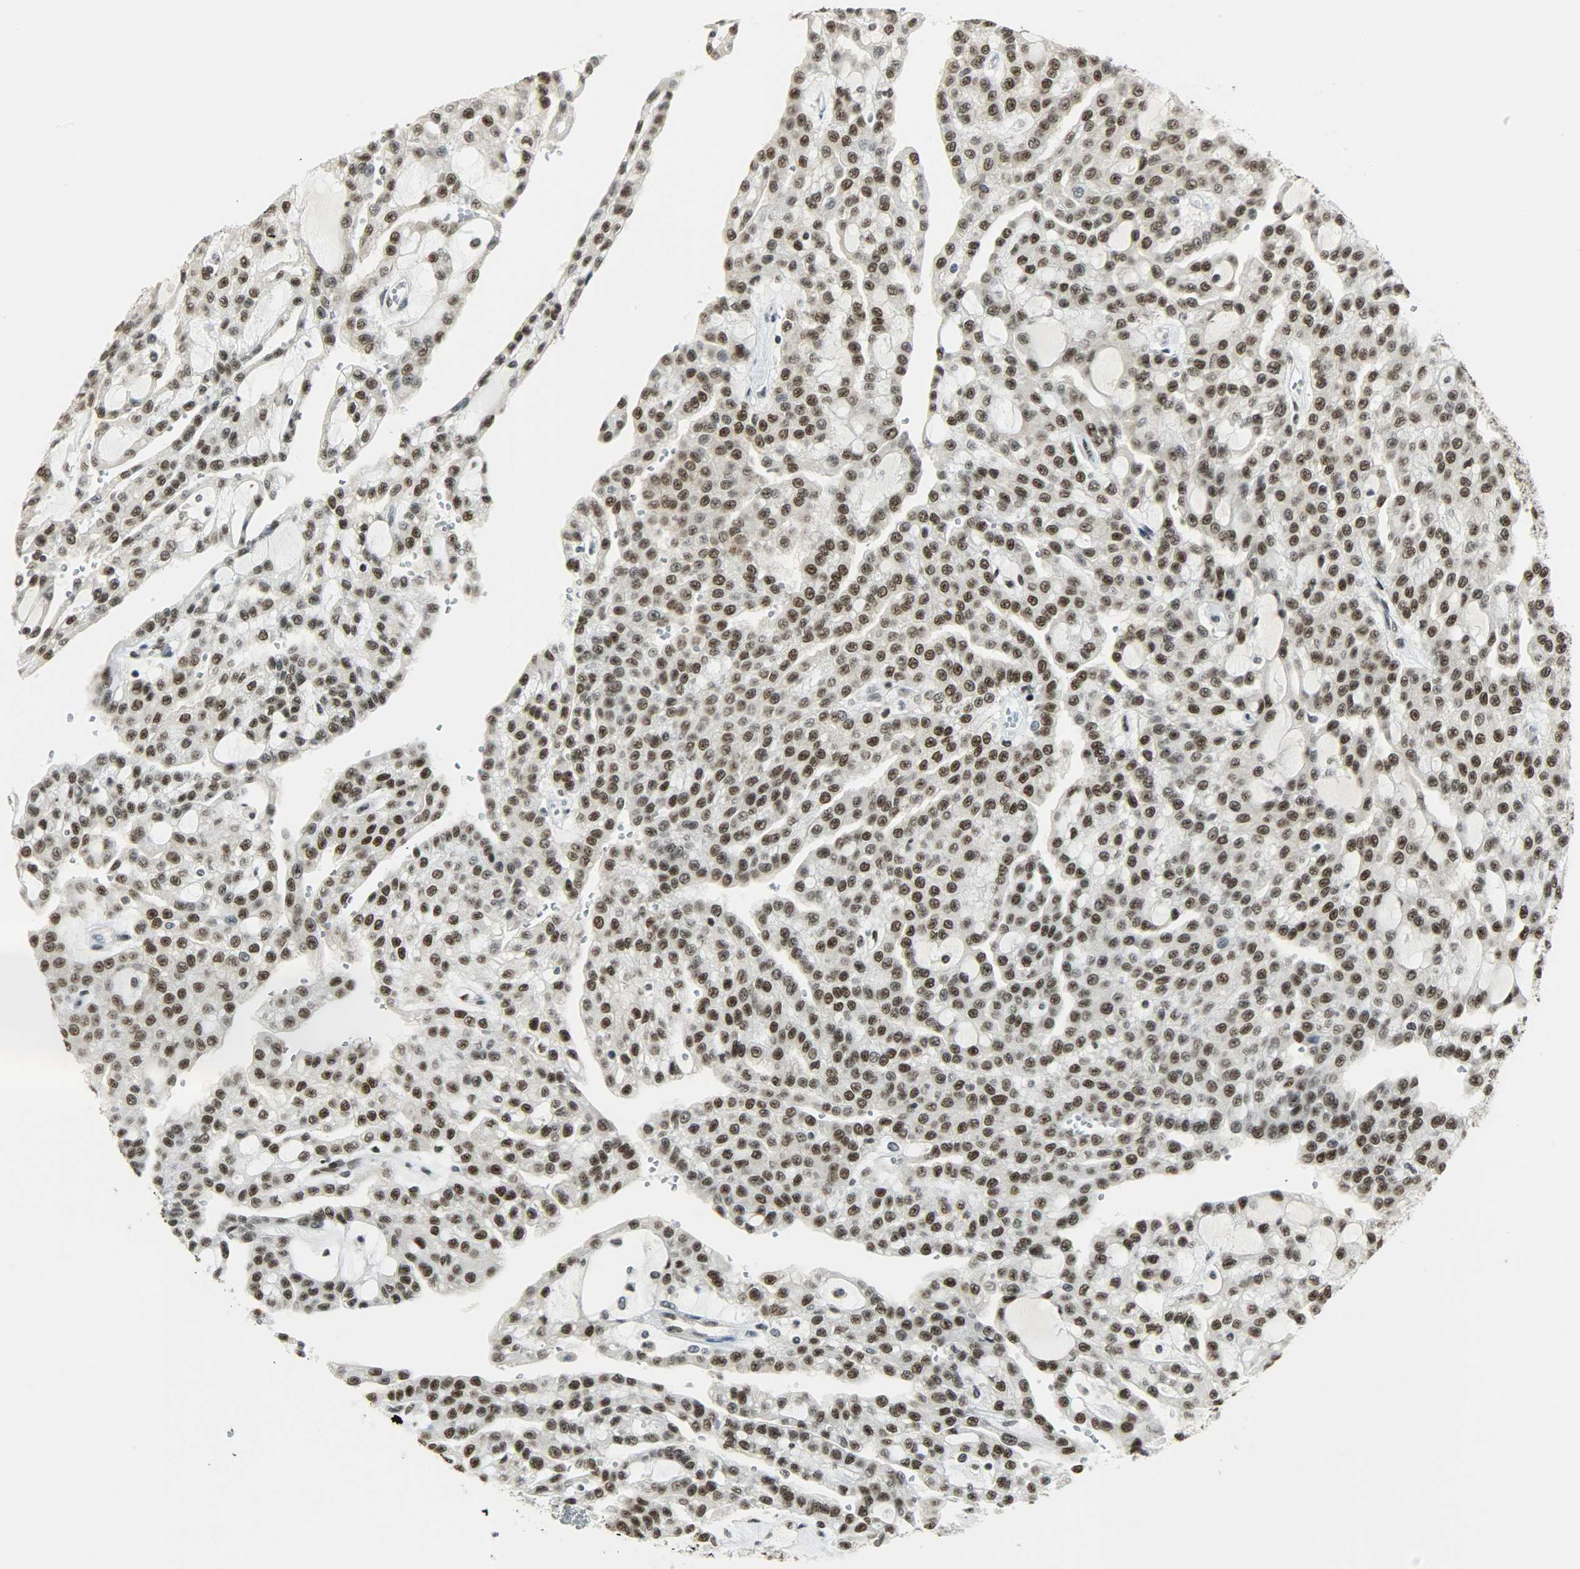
{"staining": {"intensity": "strong", "quantity": ">75%", "location": "nuclear"}, "tissue": "renal cancer", "cell_type": "Tumor cells", "image_type": "cancer", "snomed": [{"axis": "morphology", "description": "Adenocarcinoma, NOS"}, {"axis": "topography", "description": "Kidney"}], "caption": "Protein analysis of renal adenocarcinoma tissue demonstrates strong nuclear positivity in approximately >75% of tumor cells. (Brightfield microscopy of DAB IHC at high magnification).", "gene": "SUGP1", "patient": {"sex": "male", "age": 63}}